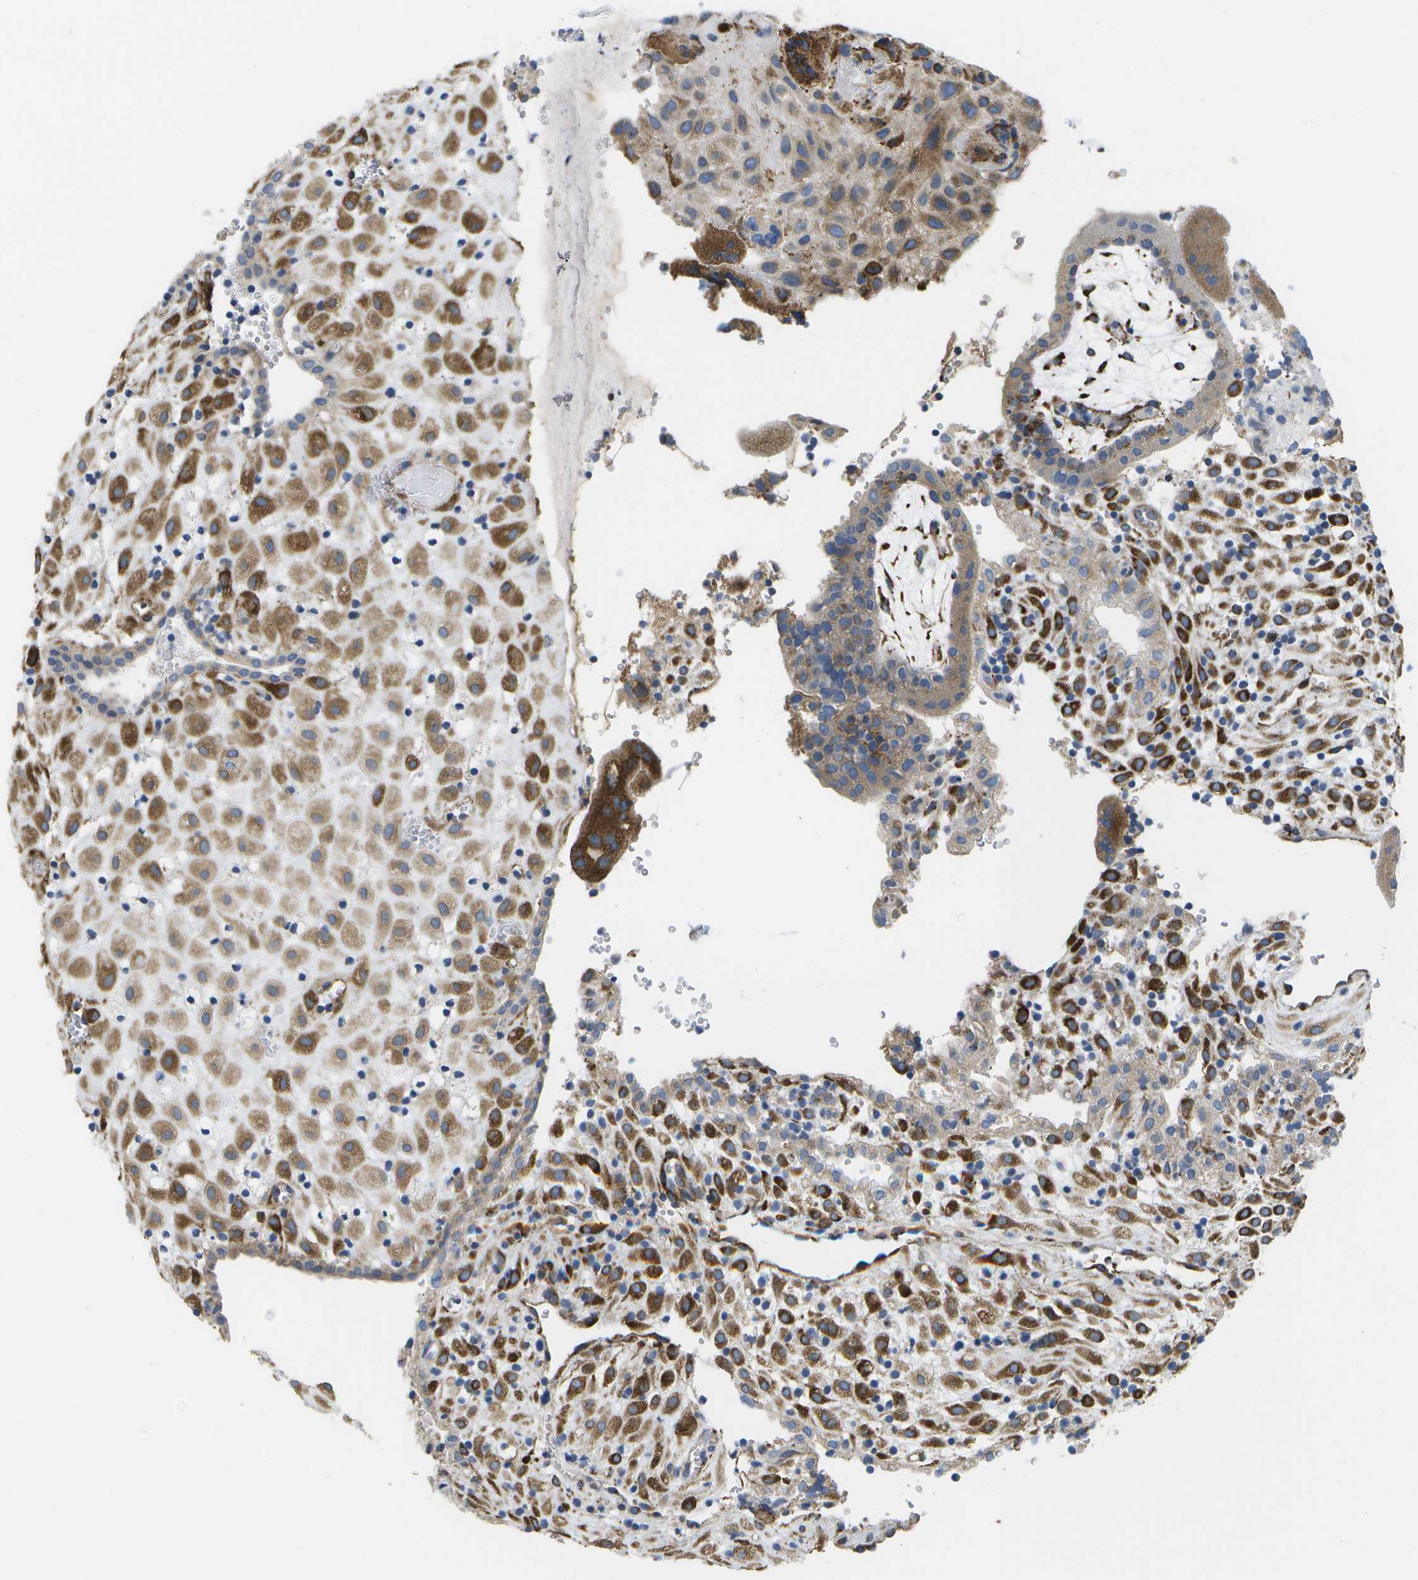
{"staining": {"intensity": "strong", "quantity": ">75%", "location": "cytoplasmic/membranous"}, "tissue": "placenta", "cell_type": "Decidual cells", "image_type": "normal", "snomed": [{"axis": "morphology", "description": "Normal tissue, NOS"}, {"axis": "topography", "description": "Placenta"}], "caption": "The histopathology image reveals a brown stain indicating the presence of a protein in the cytoplasmic/membranous of decidual cells in placenta. Ihc stains the protein of interest in brown and the nuclei are stained blue.", "gene": "ZDHHC17", "patient": {"sex": "female", "age": 18}}